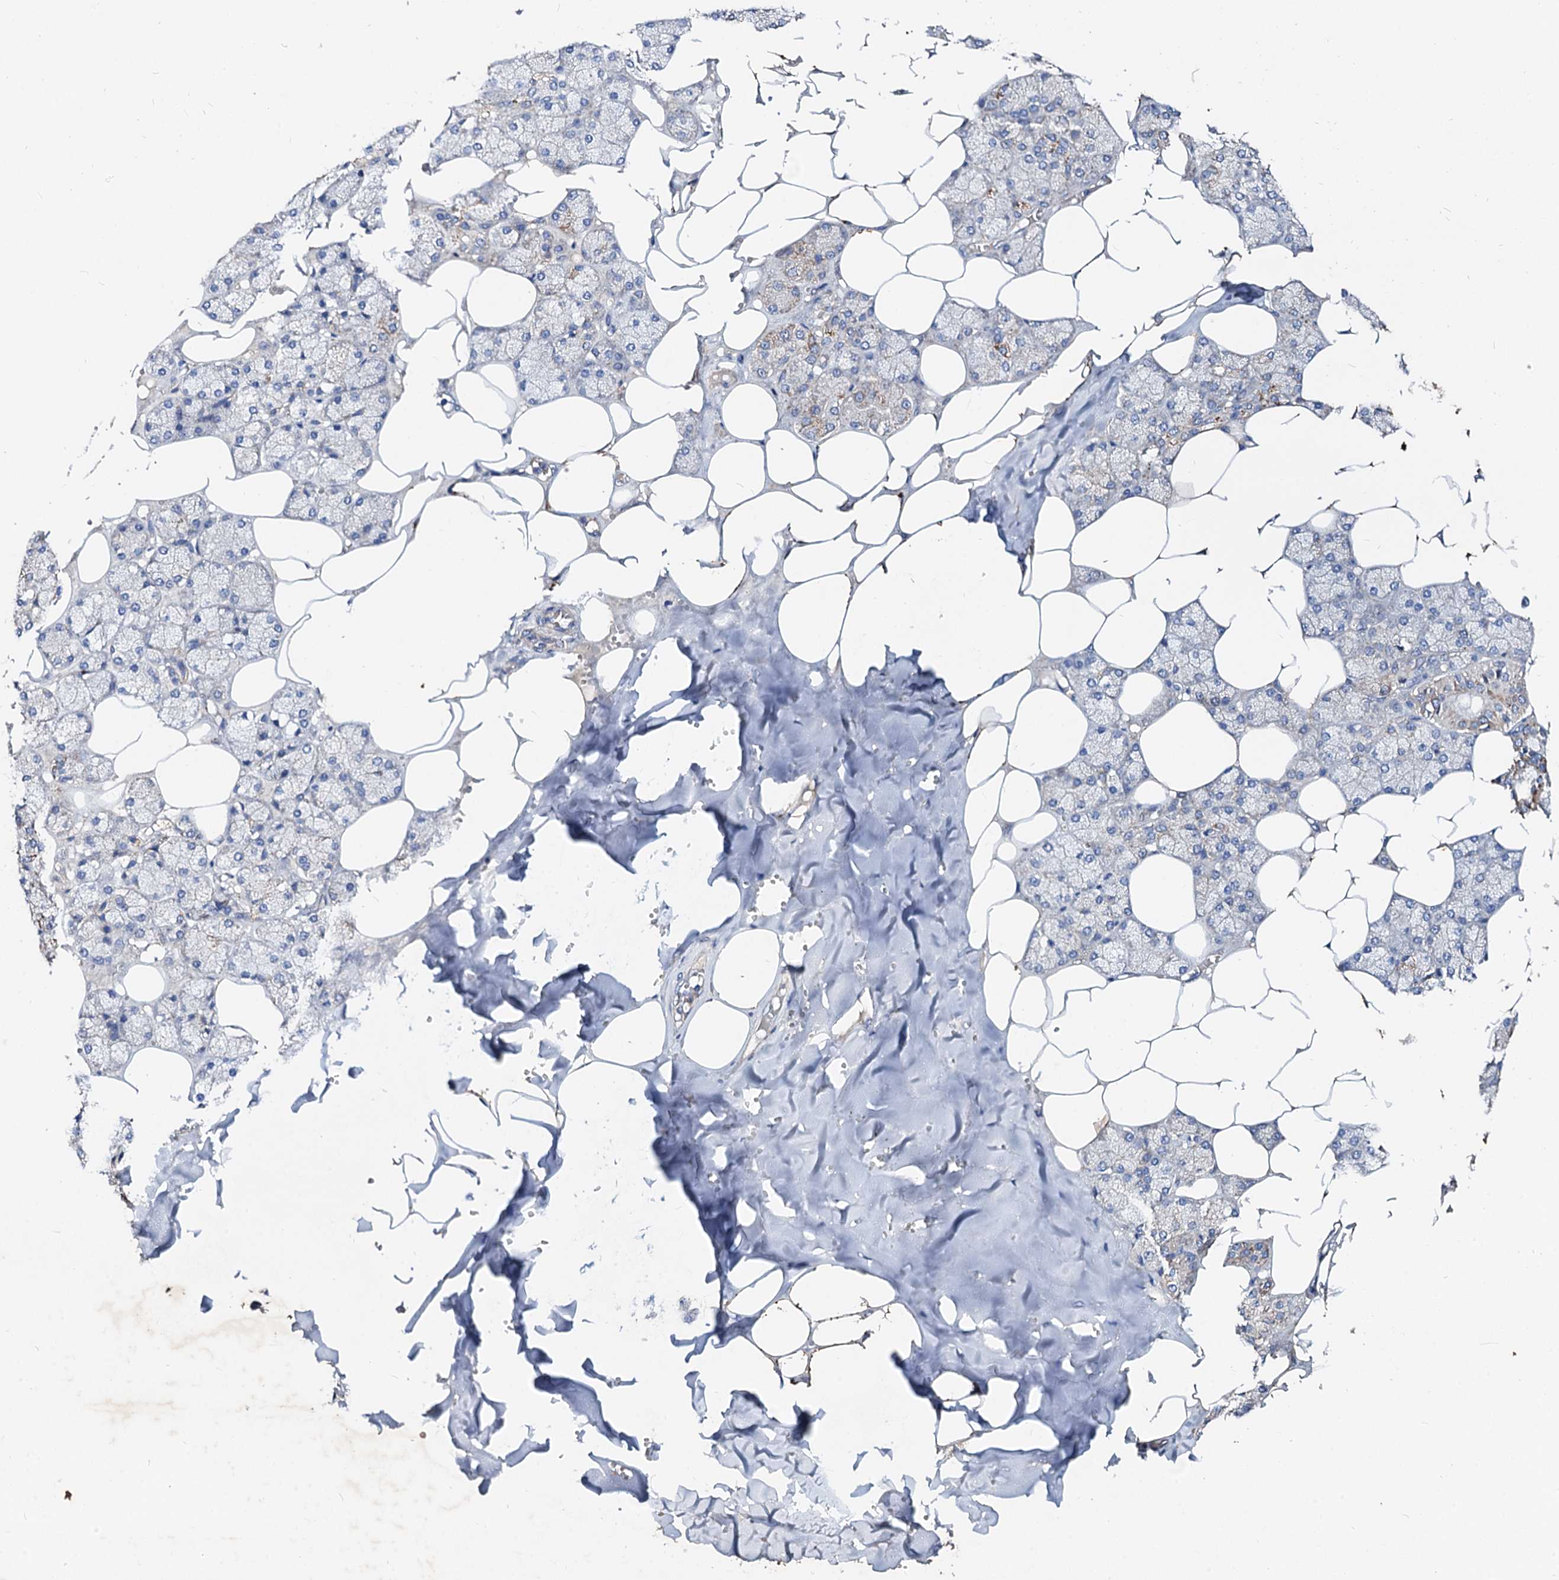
{"staining": {"intensity": "moderate", "quantity": "<25%", "location": "cytoplasmic/membranous"}, "tissue": "salivary gland", "cell_type": "Glandular cells", "image_type": "normal", "snomed": [{"axis": "morphology", "description": "Normal tissue, NOS"}, {"axis": "topography", "description": "Salivary gland"}], "caption": "Salivary gland stained with immunohistochemistry (IHC) reveals moderate cytoplasmic/membranous expression in approximately <25% of glandular cells. (brown staining indicates protein expression, while blue staining denotes nuclei).", "gene": "FIBIN", "patient": {"sex": "male", "age": 62}}